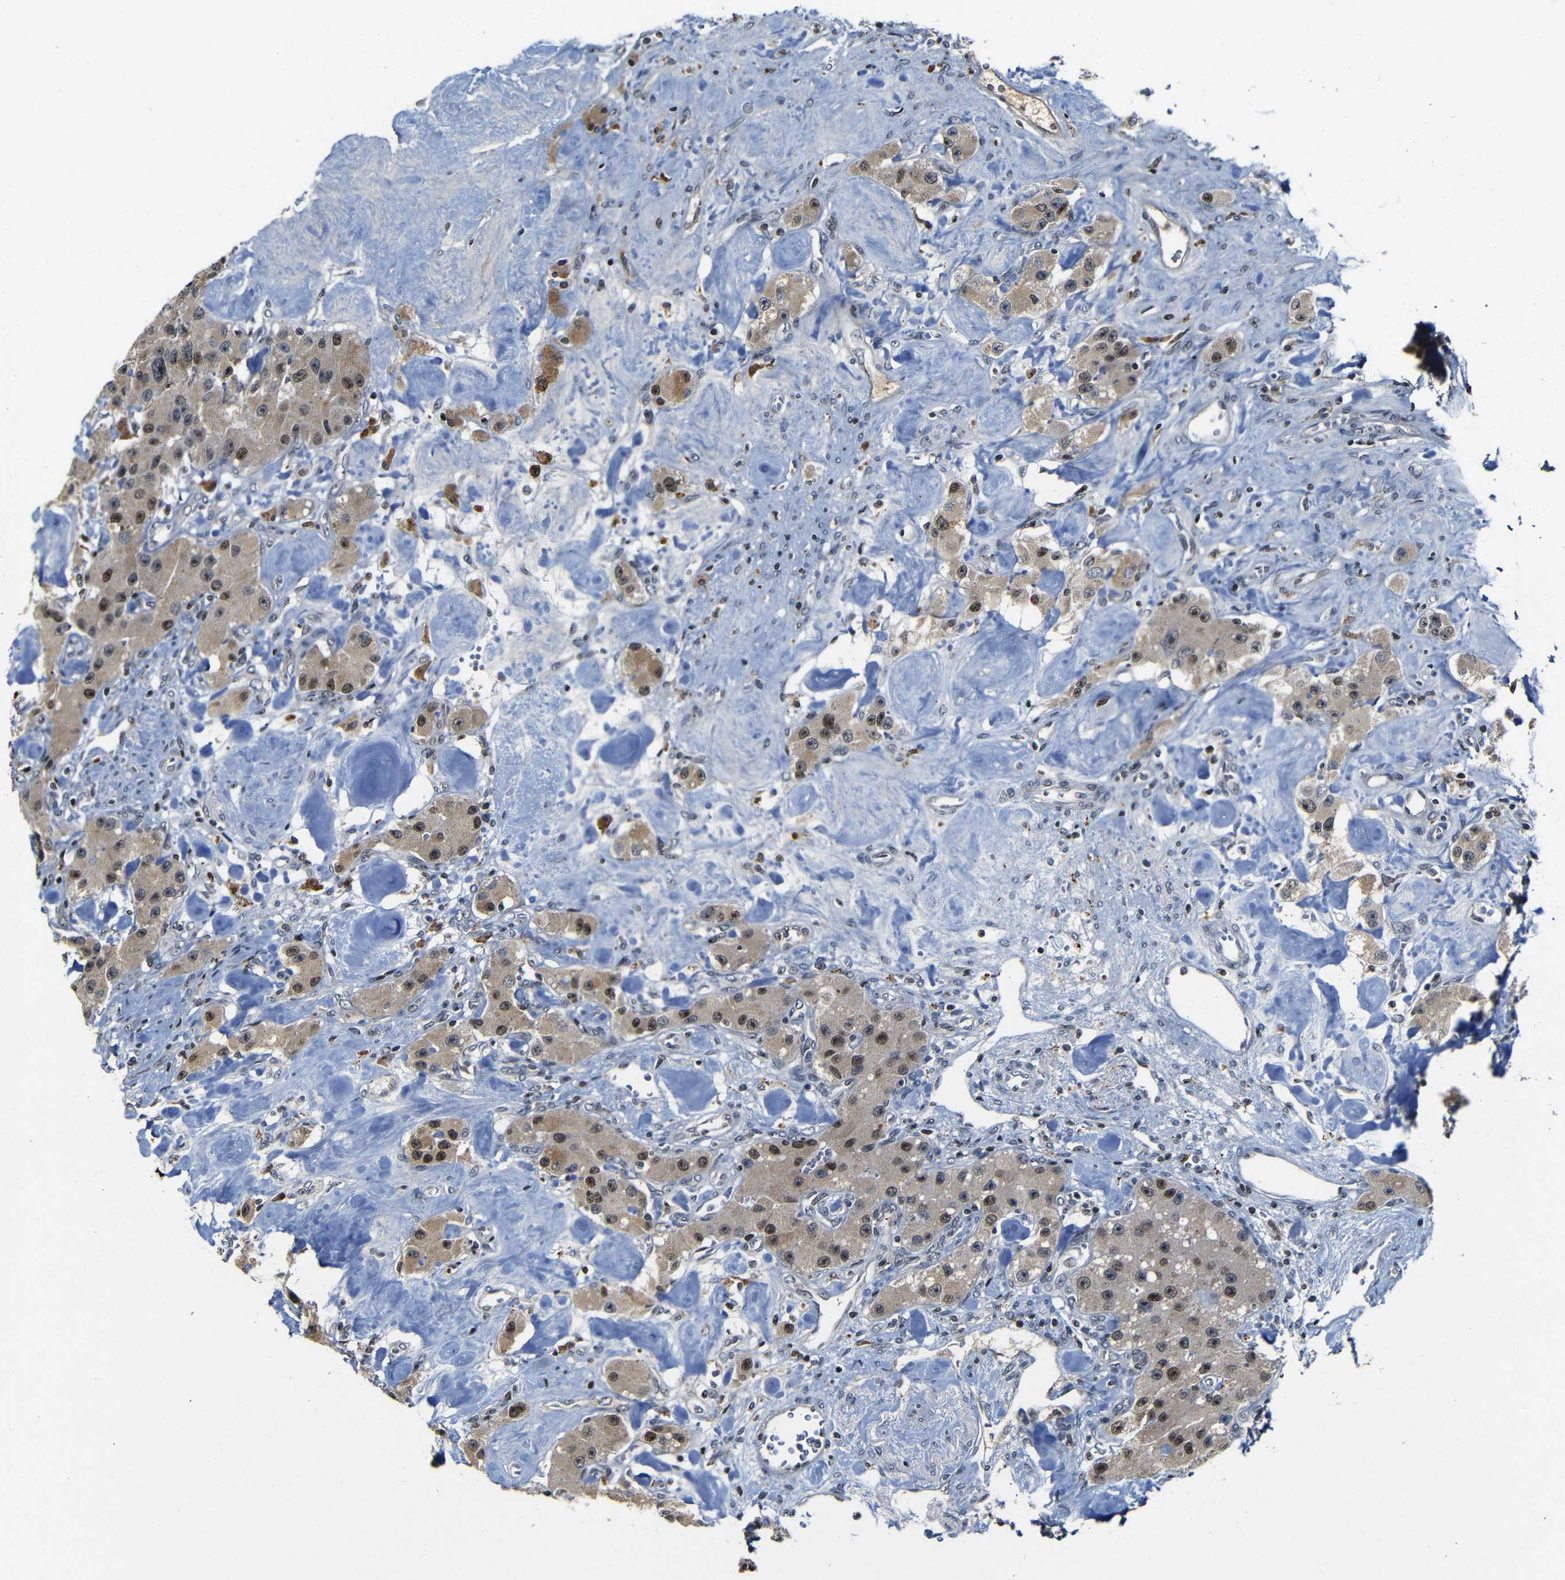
{"staining": {"intensity": "moderate", "quantity": "25%-75%", "location": "cytoplasmic/membranous,nuclear"}, "tissue": "carcinoid", "cell_type": "Tumor cells", "image_type": "cancer", "snomed": [{"axis": "morphology", "description": "Carcinoid, malignant, NOS"}, {"axis": "topography", "description": "Pancreas"}], "caption": "IHC image of neoplastic tissue: carcinoid stained using IHC displays medium levels of moderate protein expression localized specifically in the cytoplasmic/membranous and nuclear of tumor cells, appearing as a cytoplasmic/membranous and nuclear brown color.", "gene": "MYC", "patient": {"sex": "male", "age": 41}}